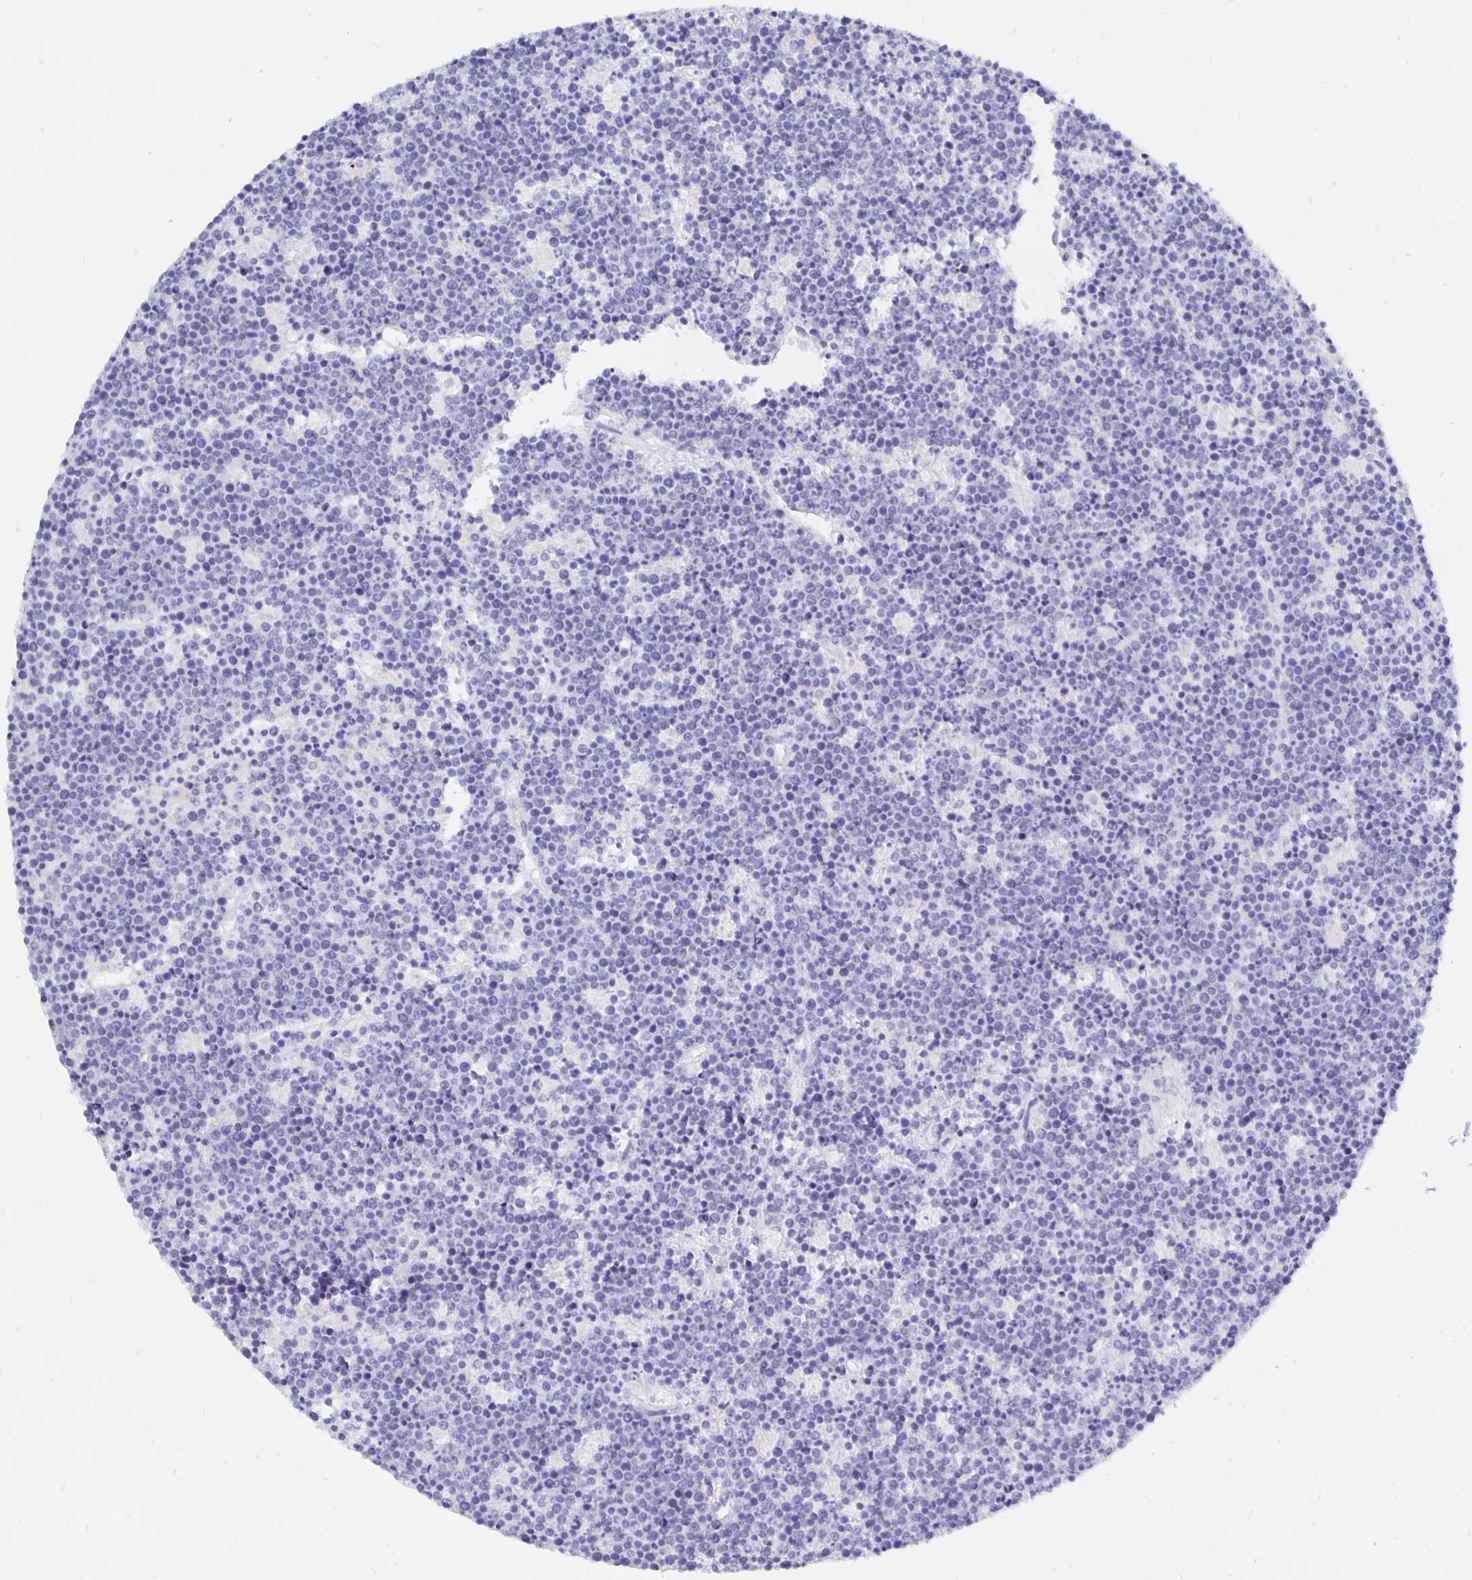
{"staining": {"intensity": "negative", "quantity": "none", "location": "none"}, "tissue": "lymphoma", "cell_type": "Tumor cells", "image_type": "cancer", "snomed": [{"axis": "morphology", "description": "Malignant lymphoma, non-Hodgkin's type, High grade"}, {"axis": "topography", "description": "Ovary"}], "caption": "DAB (3,3'-diaminobenzidine) immunohistochemical staining of human malignant lymphoma, non-Hodgkin's type (high-grade) reveals no significant positivity in tumor cells.", "gene": "UMOD", "patient": {"sex": "female", "age": 56}}